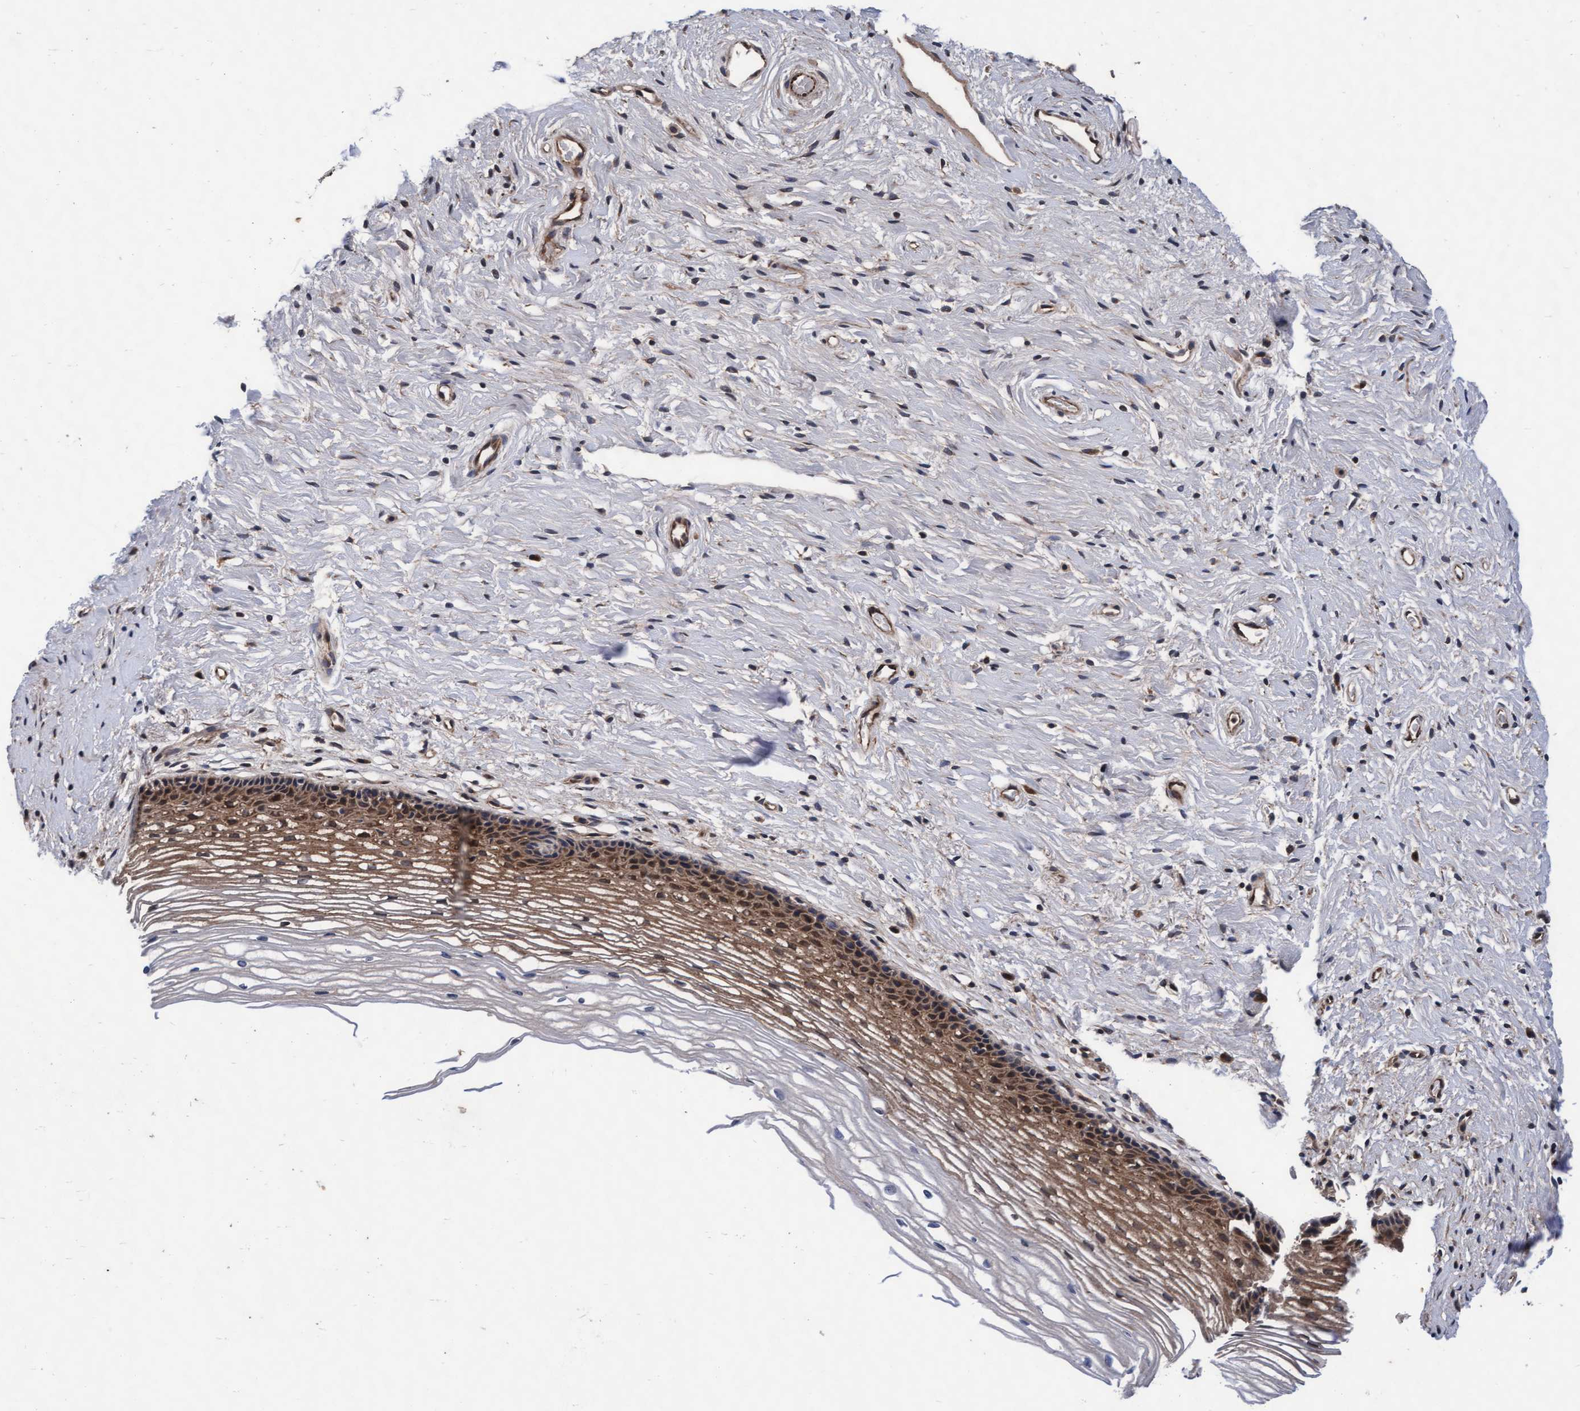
{"staining": {"intensity": "weak", "quantity": "25%-75%", "location": "cytoplasmic/membranous"}, "tissue": "cervix", "cell_type": "Glandular cells", "image_type": "normal", "snomed": [{"axis": "morphology", "description": "Normal tissue, NOS"}, {"axis": "topography", "description": "Cervix"}], "caption": "Glandular cells exhibit weak cytoplasmic/membranous staining in approximately 25%-75% of cells in benign cervix. The protein is stained brown, and the nuclei are stained in blue (DAB IHC with brightfield microscopy, high magnification).", "gene": "EFCAB13", "patient": {"sex": "female", "age": 77}}